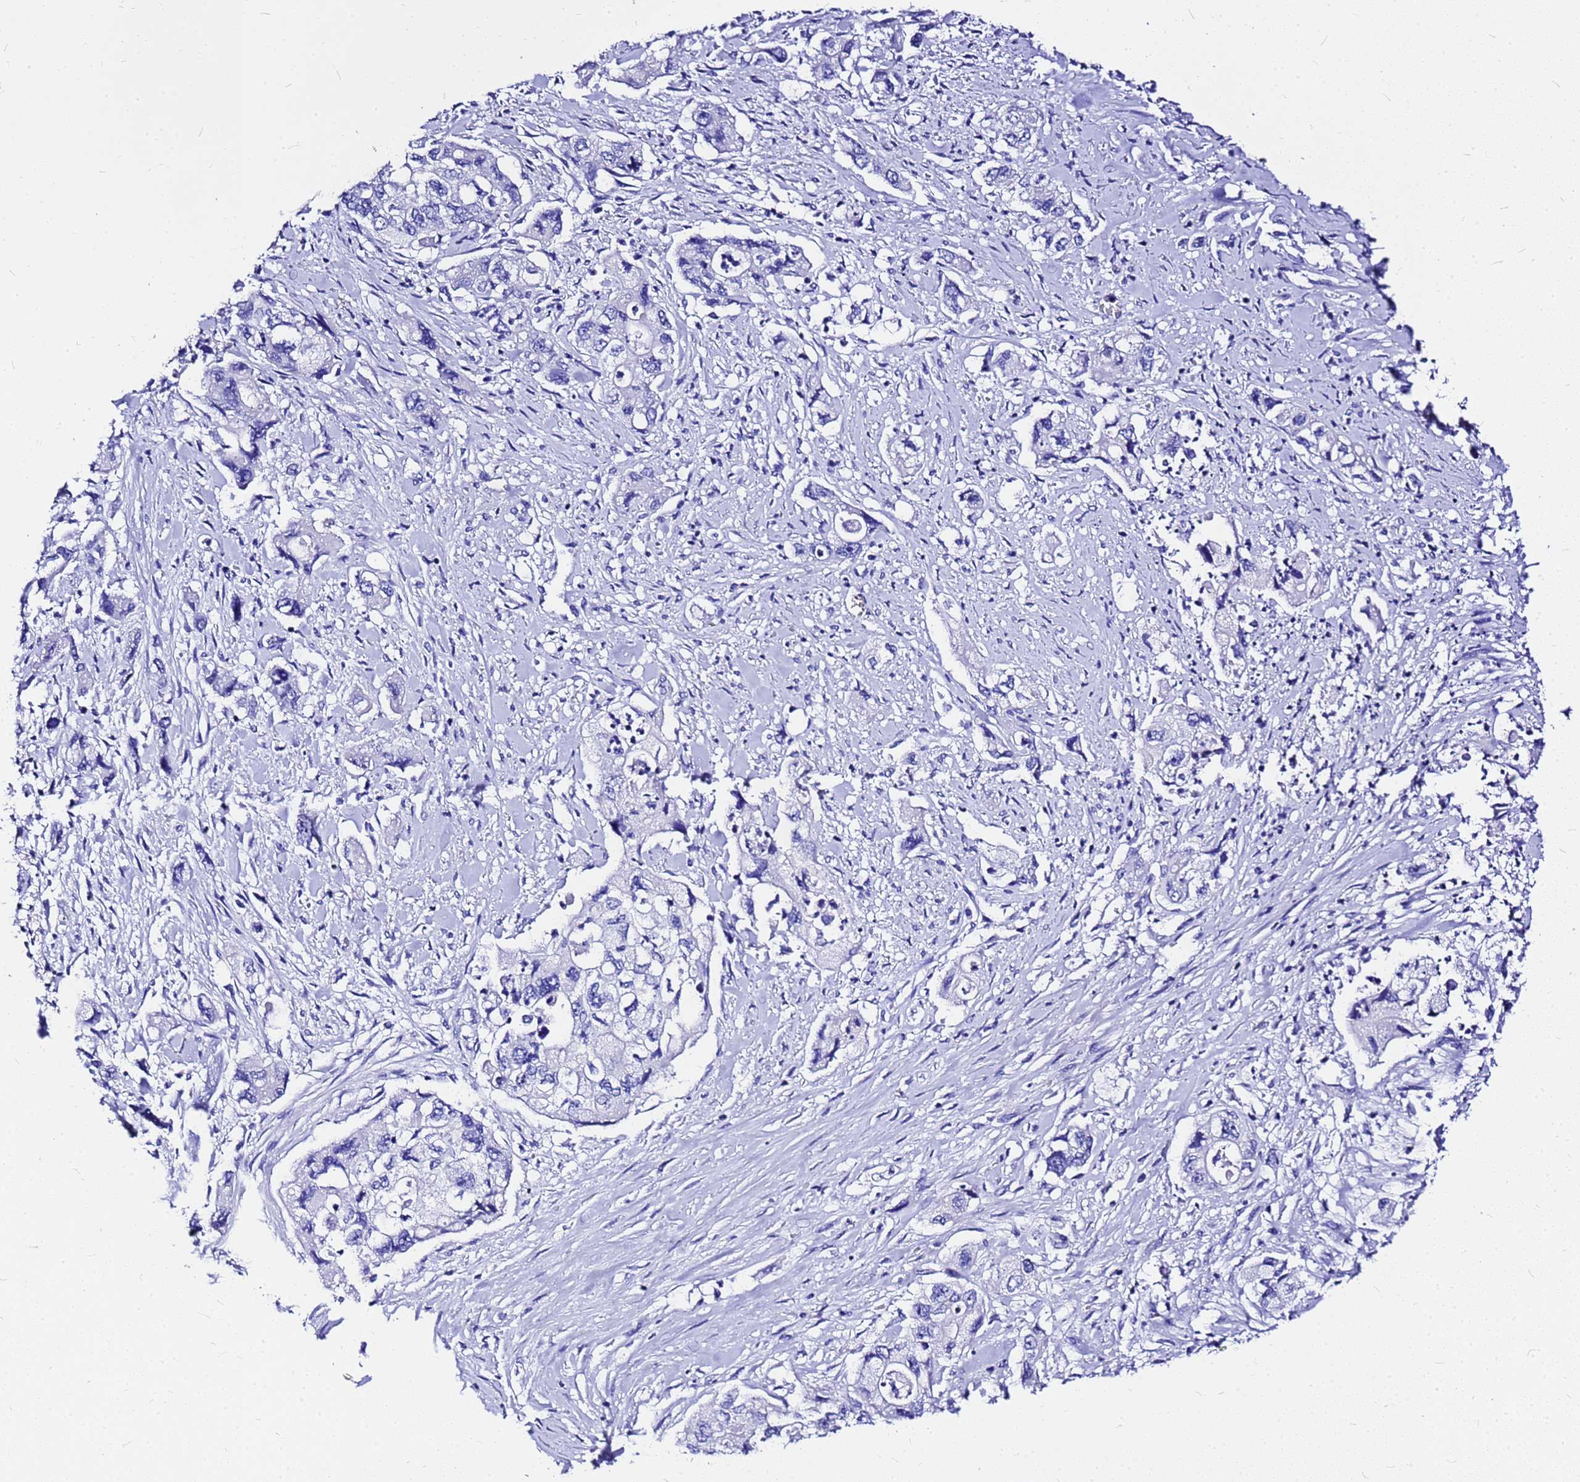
{"staining": {"intensity": "negative", "quantity": "none", "location": "none"}, "tissue": "pancreatic cancer", "cell_type": "Tumor cells", "image_type": "cancer", "snomed": [{"axis": "morphology", "description": "Adenocarcinoma, NOS"}, {"axis": "topography", "description": "Pancreas"}], "caption": "This is a image of immunohistochemistry (IHC) staining of pancreatic adenocarcinoma, which shows no expression in tumor cells. (Stains: DAB (3,3'-diaminobenzidine) IHC with hematoxylin counter stain, Microscopy: brightfield microscopy at high magnification).", "gene": "HERC4", "patient": {"sex": "female", "age": 73}}